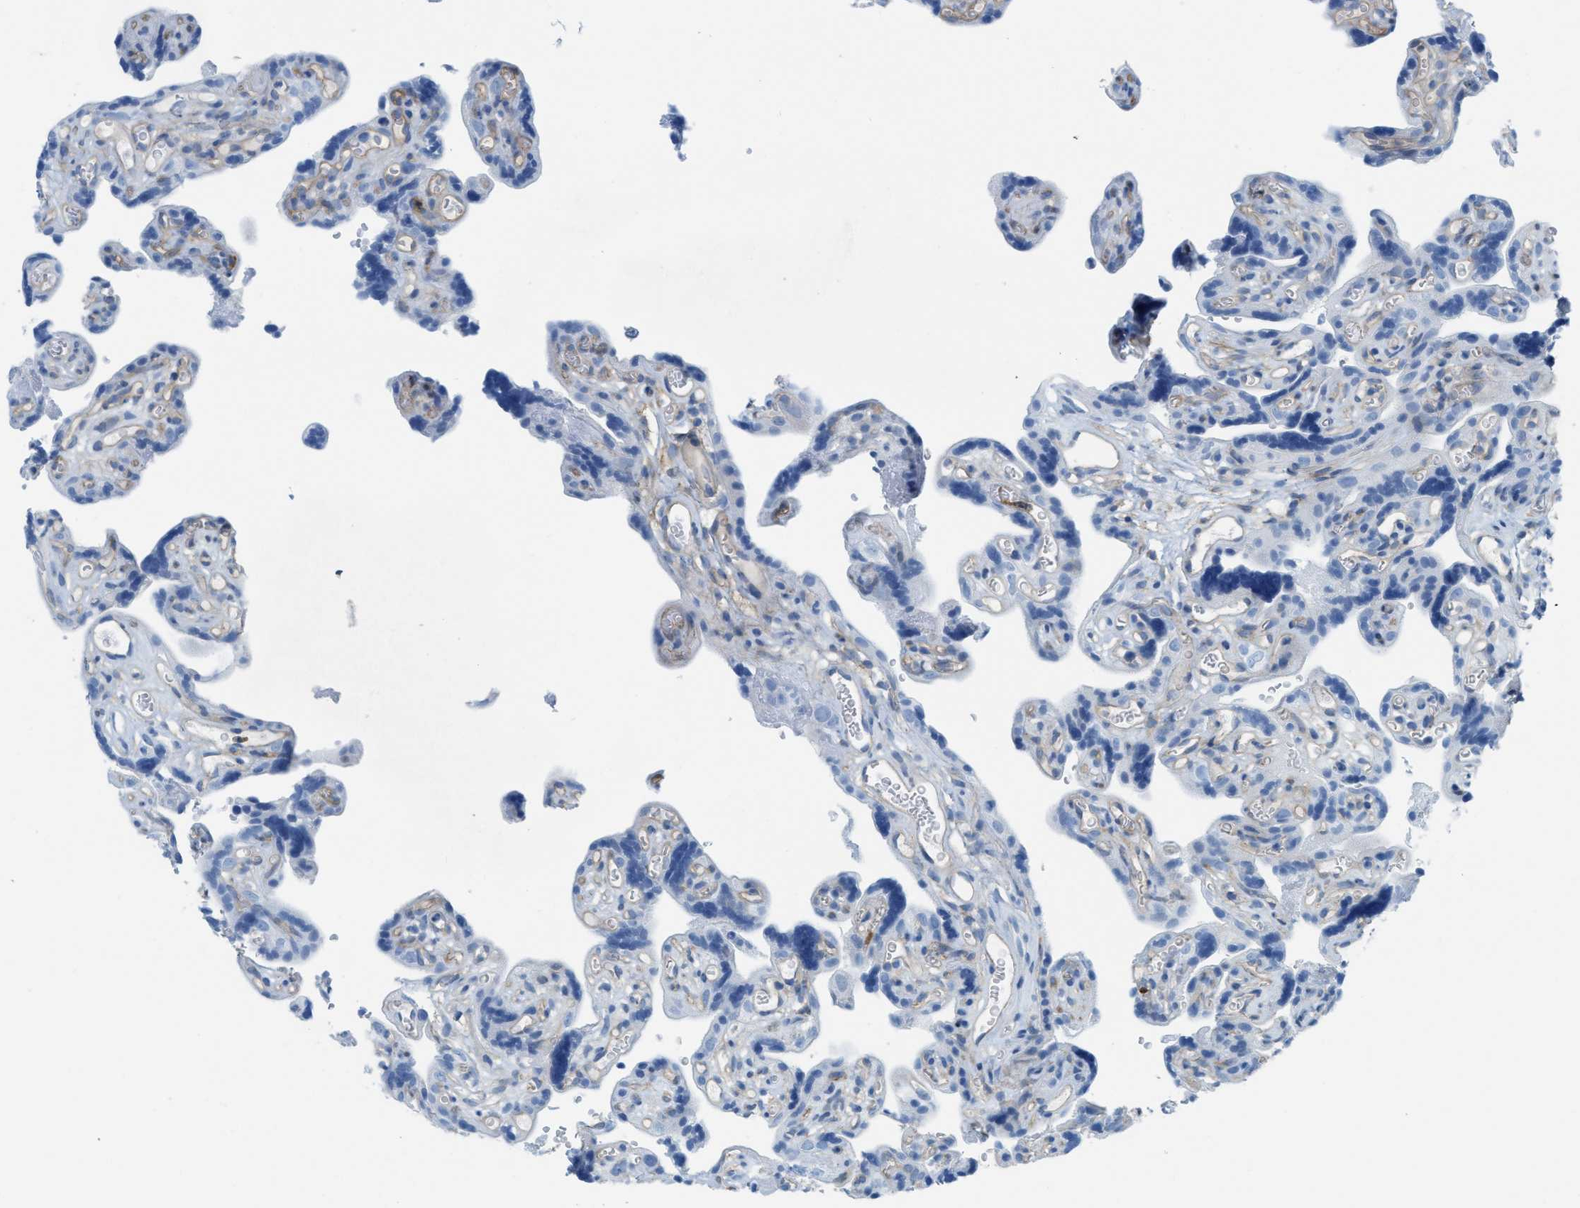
{"staining": {"intensity": "negative", "quantity": "none", "location": "none"}, "tissue": "placenta", "cell_type": "Decidual cells", "image_type": "normal", "snomed": [{"axis": "morphology", "description": "Normal tissue, NOS"}, {"axis": "topography", "description": "Placenta"}], "caption": "A histopathology image of placenta stained for a protein demonstrates no brown staining in decidual cells. (Stains: DAB (3,3'-diaminobenzidine) immunohistochemistry (IHC) with hematoxylin counter stain, Microscopy: brightfield microscopy at high magnification).", "gene": "ASGR1", "patient": {"sex": "female", "age": 30}}